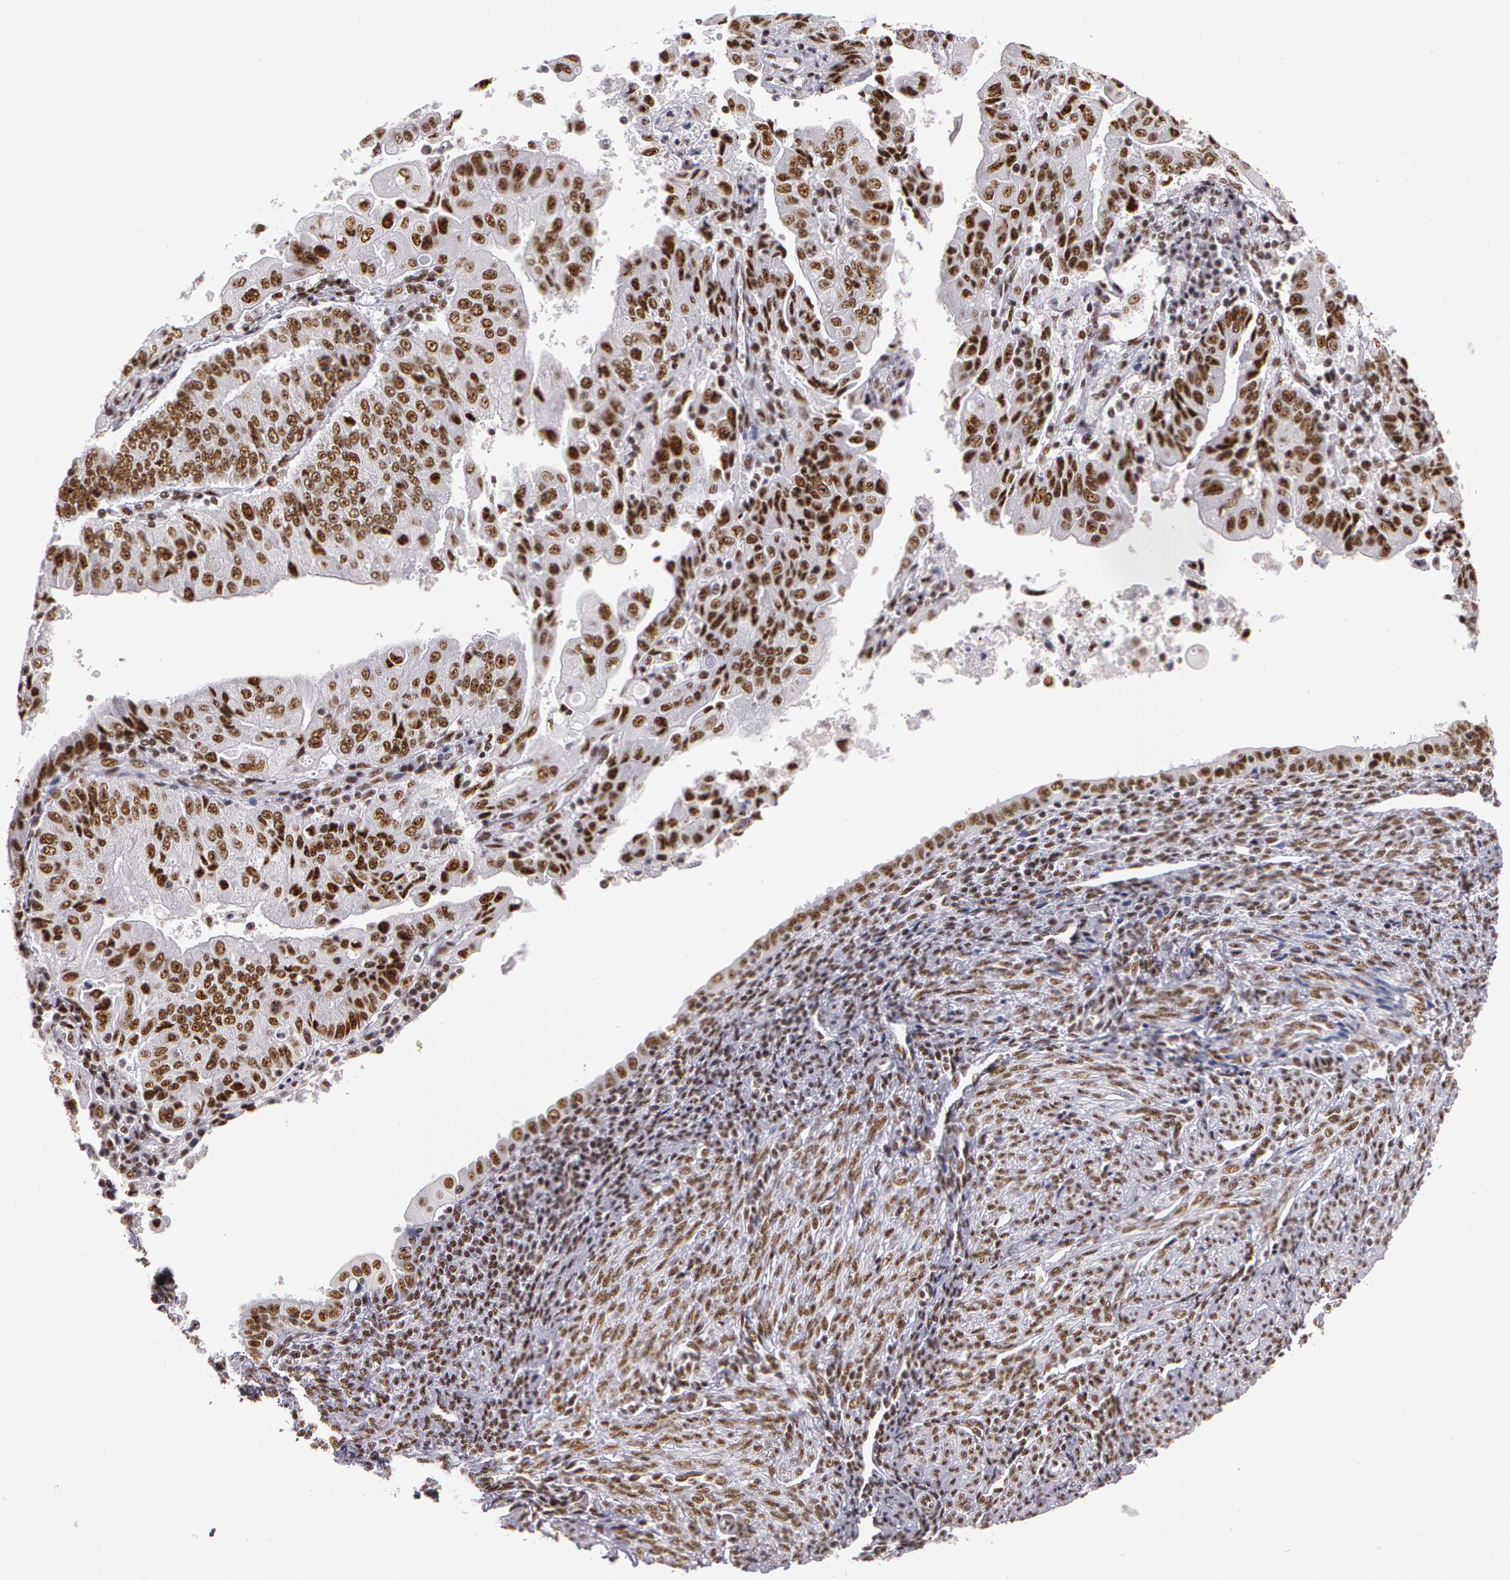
{"staining": {"intensity": "strong", "quantity": ">75%", "location": "nuclear"}, "tissue": "endometrial cancer", "cell_type": "Tumor cells", "image_type": "cancer", "snomed": [{"axis": "morphology", "description": "Adenocarcinoma, NOS"}, {"axis": "topography", "description": "Endometrium"}], "caption": "This image demonstrates endometrial cancer (adenocarcinoma) stained with immunohistochemistry to label a protein in brown. The nuclear of tumor cells show strong positivity for the protein. Nuclei are counter-stained blue.", "gene": "PNN", "patient": {"sex": "female", "age": 75}}